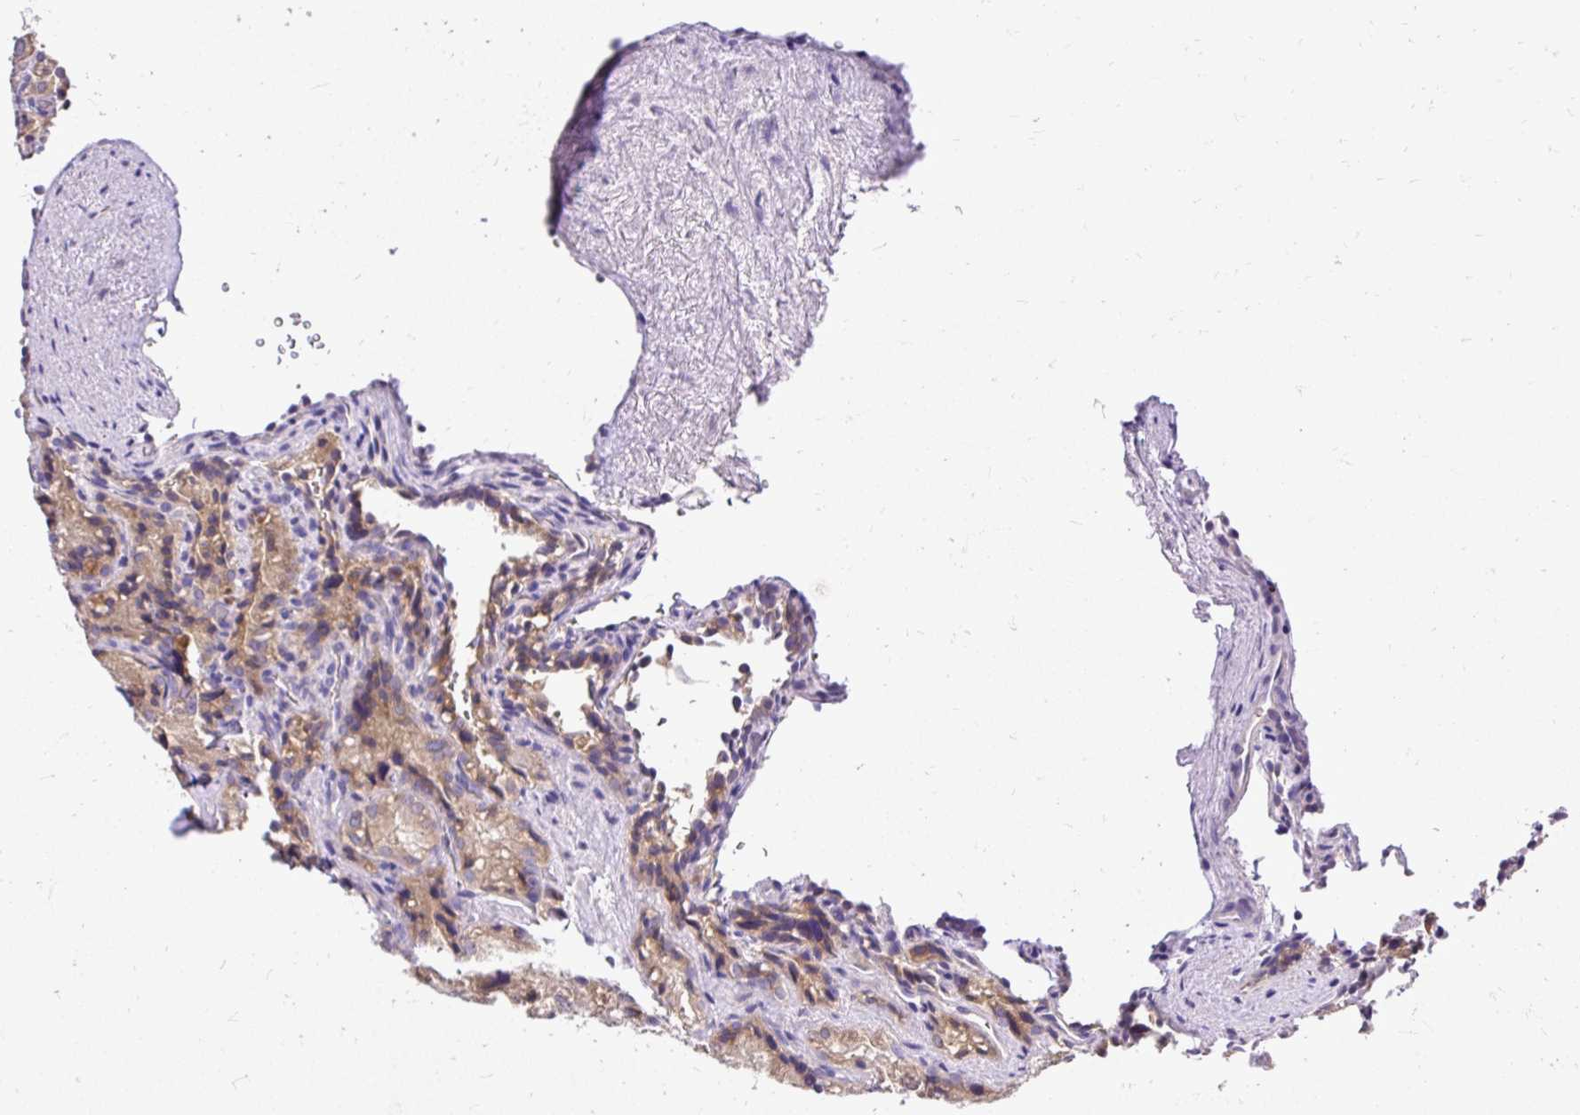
{"staining": {"intensity": "weak", "quantity": ">75%", "location": "cytoplasmic/membranous"}, "tissue": "seminal vesicle", "cell_type": "Glandular cells", "image_type": "normal", "snomed": [{"axis": "morphology", "description": "Normal tissue, NOS"}, {"axis": "topography", "description": "Seminal veicle"}], "caption": "Protein analysis of unremarkable seminal vesicle exhibits weak cytoplasmic/membranous expression in about >75% of glandular cells. The staining is performed using DAB (3,3'-diaminobenzidine) brown chromogen to label protein expression. The nuclei are counter-stained blue using hematoxylin.", "gene": "SEC63", "patient": {"sex": "male", "age": 62}}